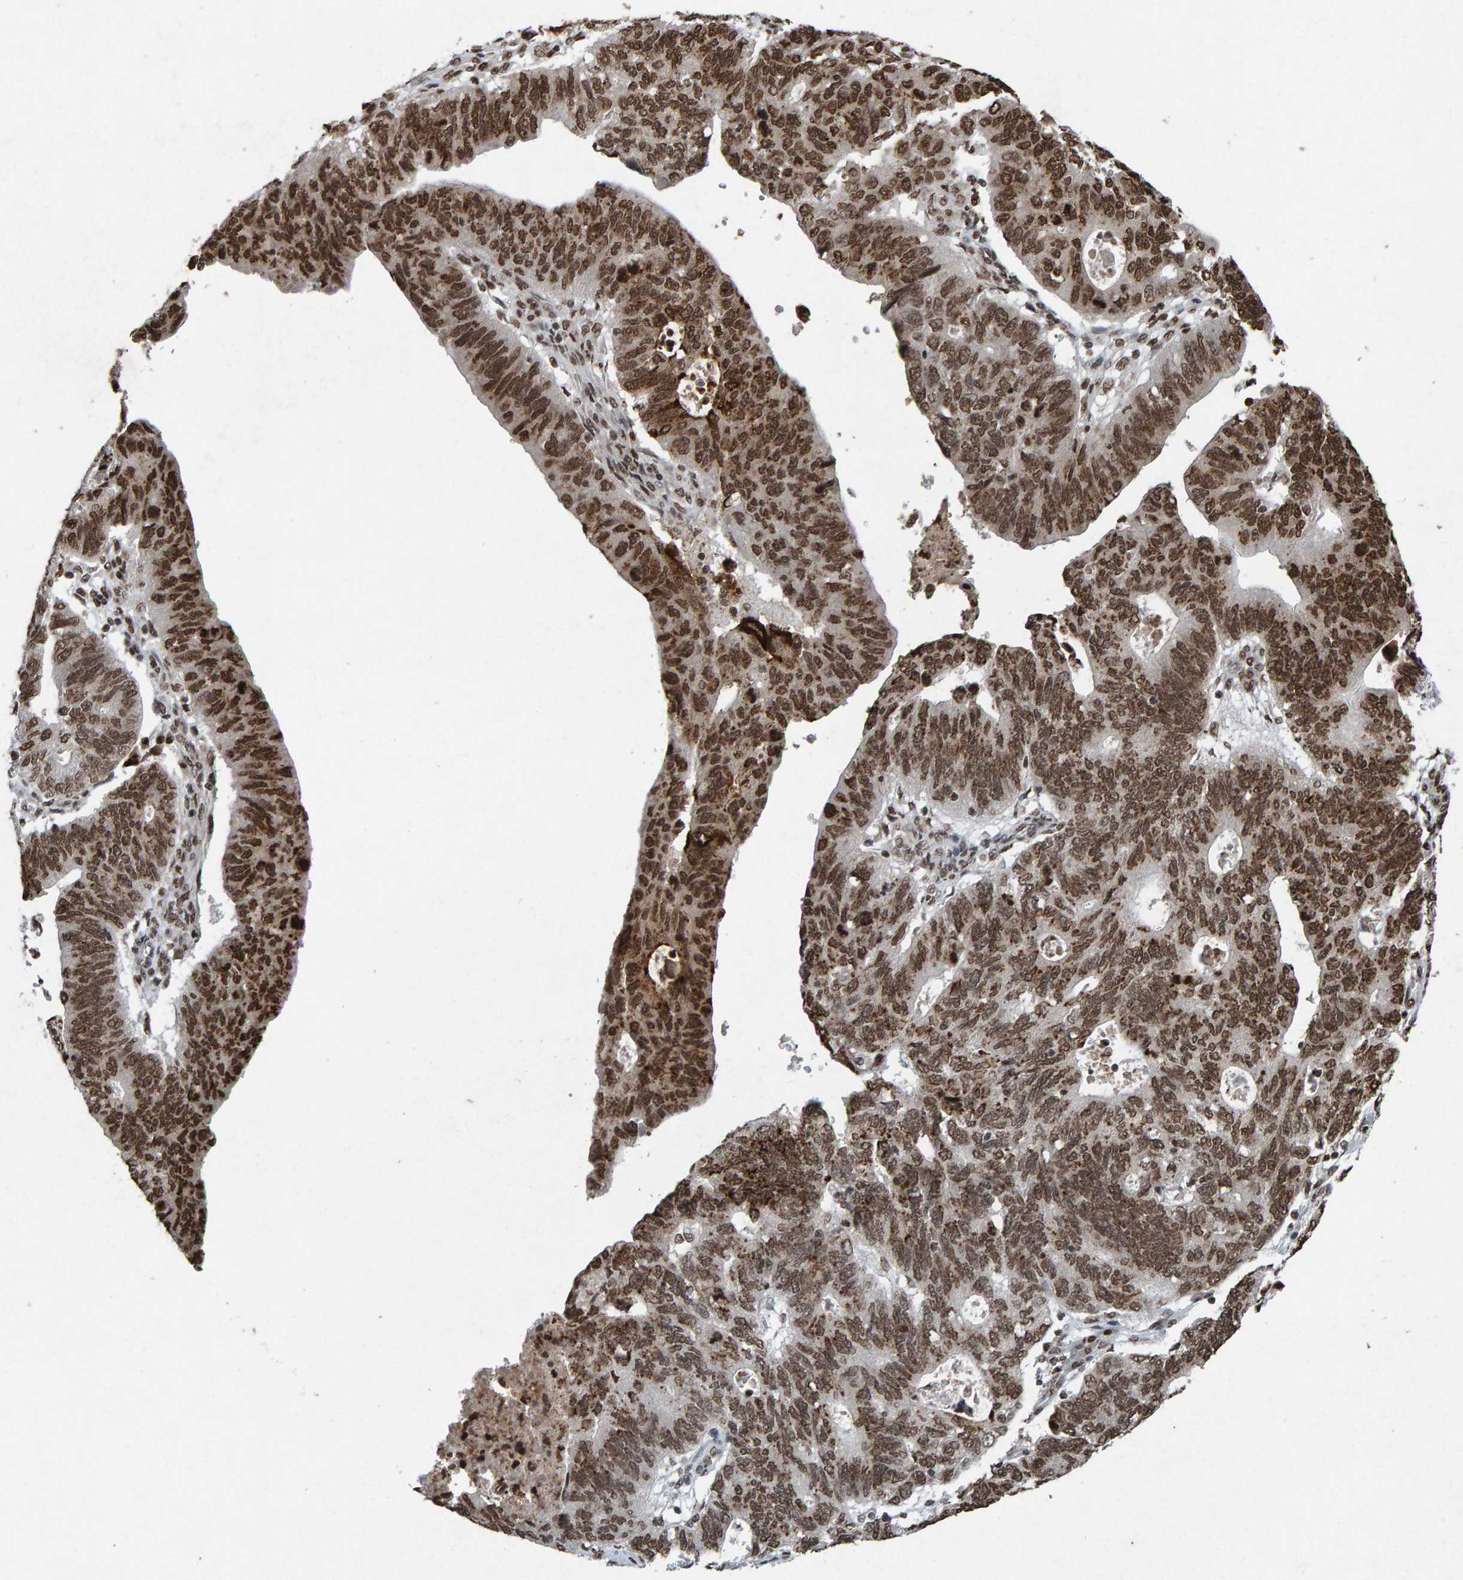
{"staining": {"intensity": "moderate", "quantity": ">75%", "location": "nuclear"}, "tissue": "stomach cancer", "cell_type": "Tumor cells", "image_type": "cancer", "snomed": [{"axis": "morphology", "description": "Adenocarcinoma, NOS"}, {"axis": "topography", "description": "Stomach"}], "caption": "Immunohistochemistry micrograph of human stomach cancer (adenocarcinoma) stained for a protein (brown), which displays medium levels of moderate nuclear staining in approximately >75% of tumor cells.", "gene": "H2AZ1", "patient": {"sex": "male", "age": 59}}